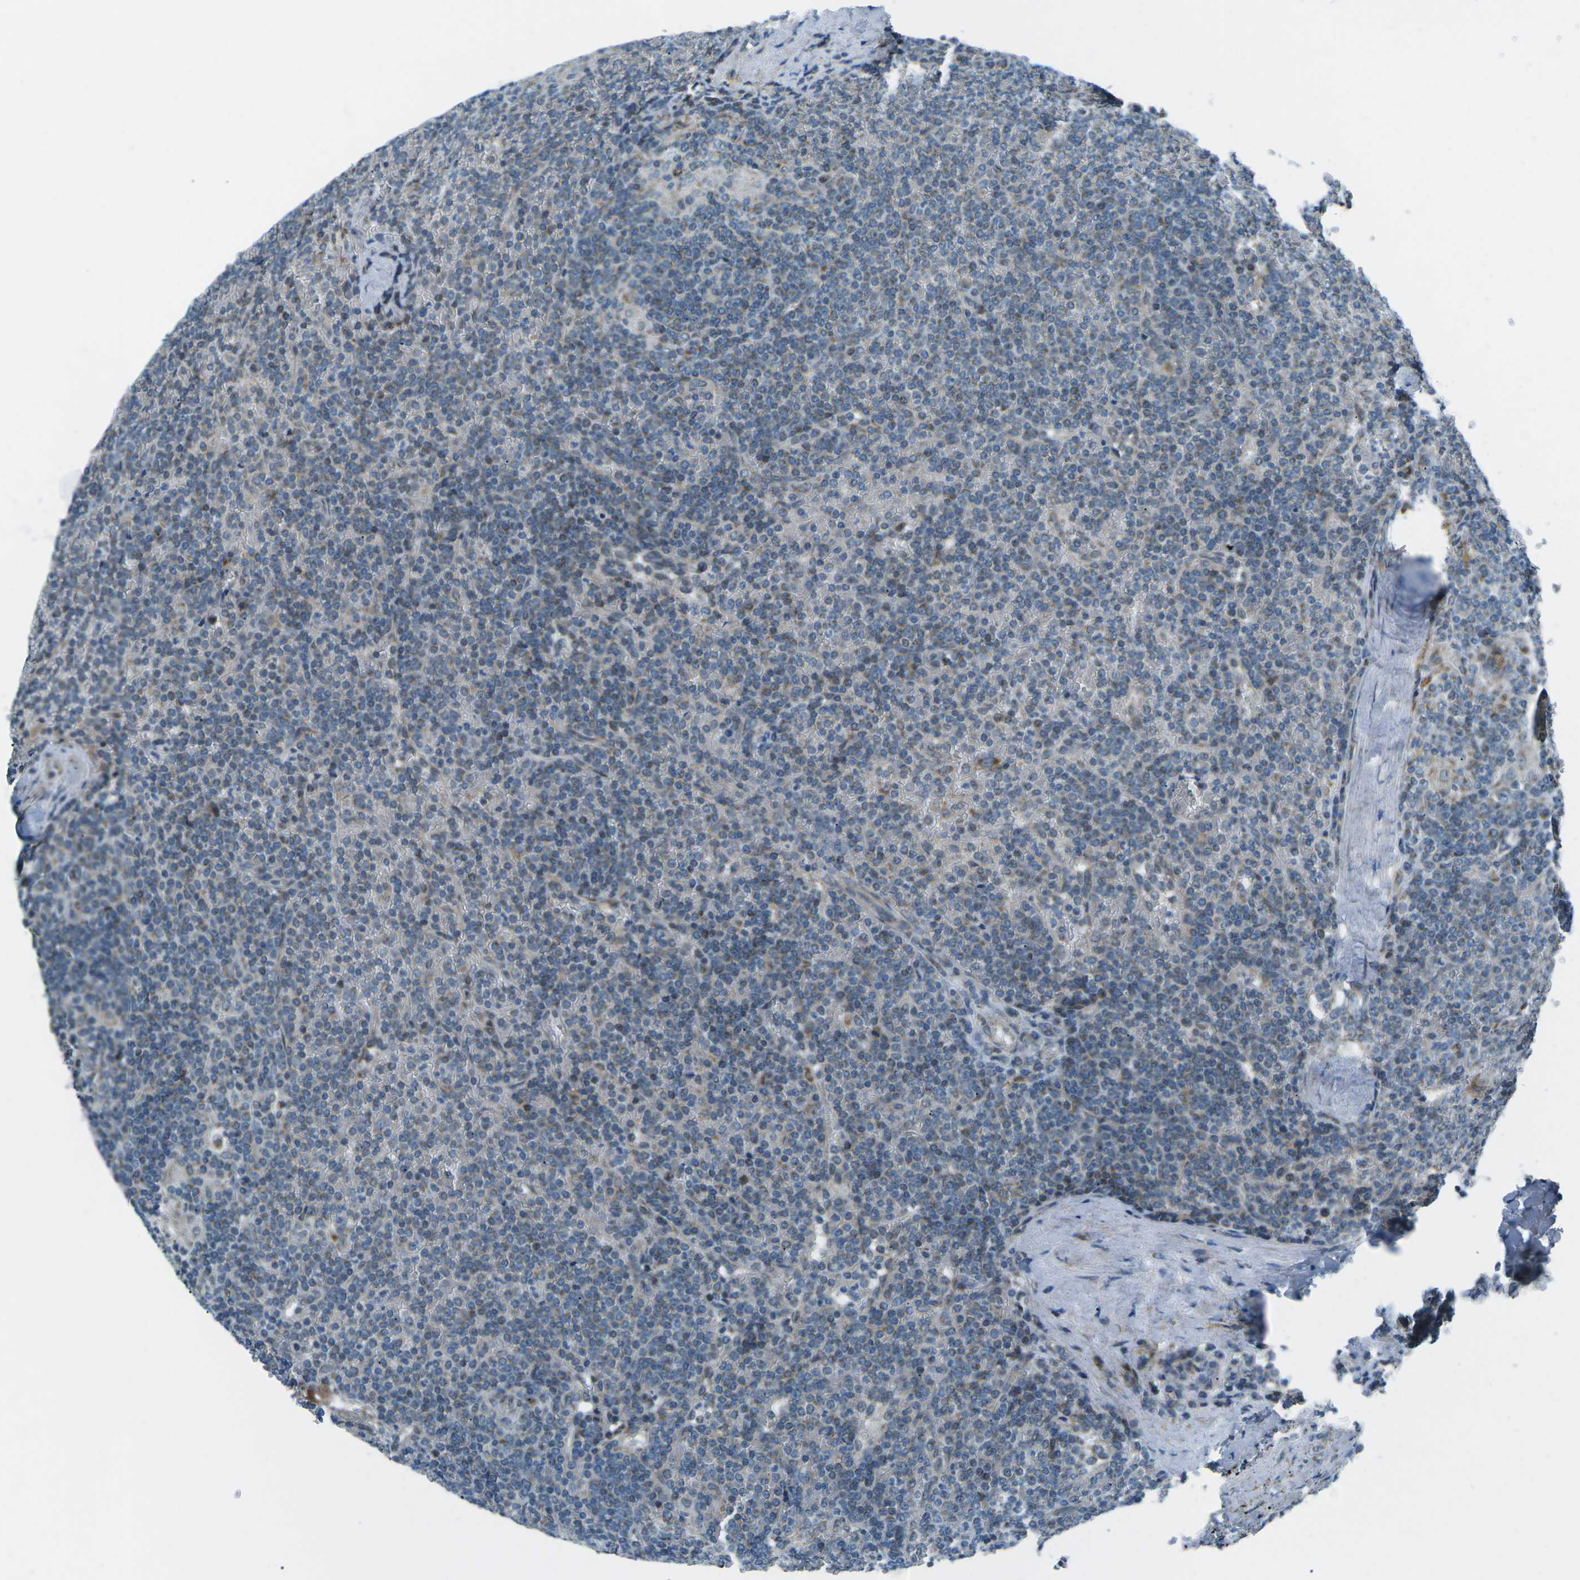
{"staining": {"intensity": "weak", "quantity": "<25%", "location": "cytoplasmic/membranous"}, "tissue": "lymphoma", "cell_type": "Tumor cells", "image_type": "cancer", "snomed": [{"axis": "morphology", "description": "Malignant lymphoma, non-Hodgkin's type, Low grade"}, {"axis": "topography", "description": "Spleen"}], "caption": "Tumor cells are negative for protein expression in human malignant lymphoma, non-Hodgkin's type (low-grade).", "gene": "RFESD", "patient": {"sex": "female", "age": 19}}